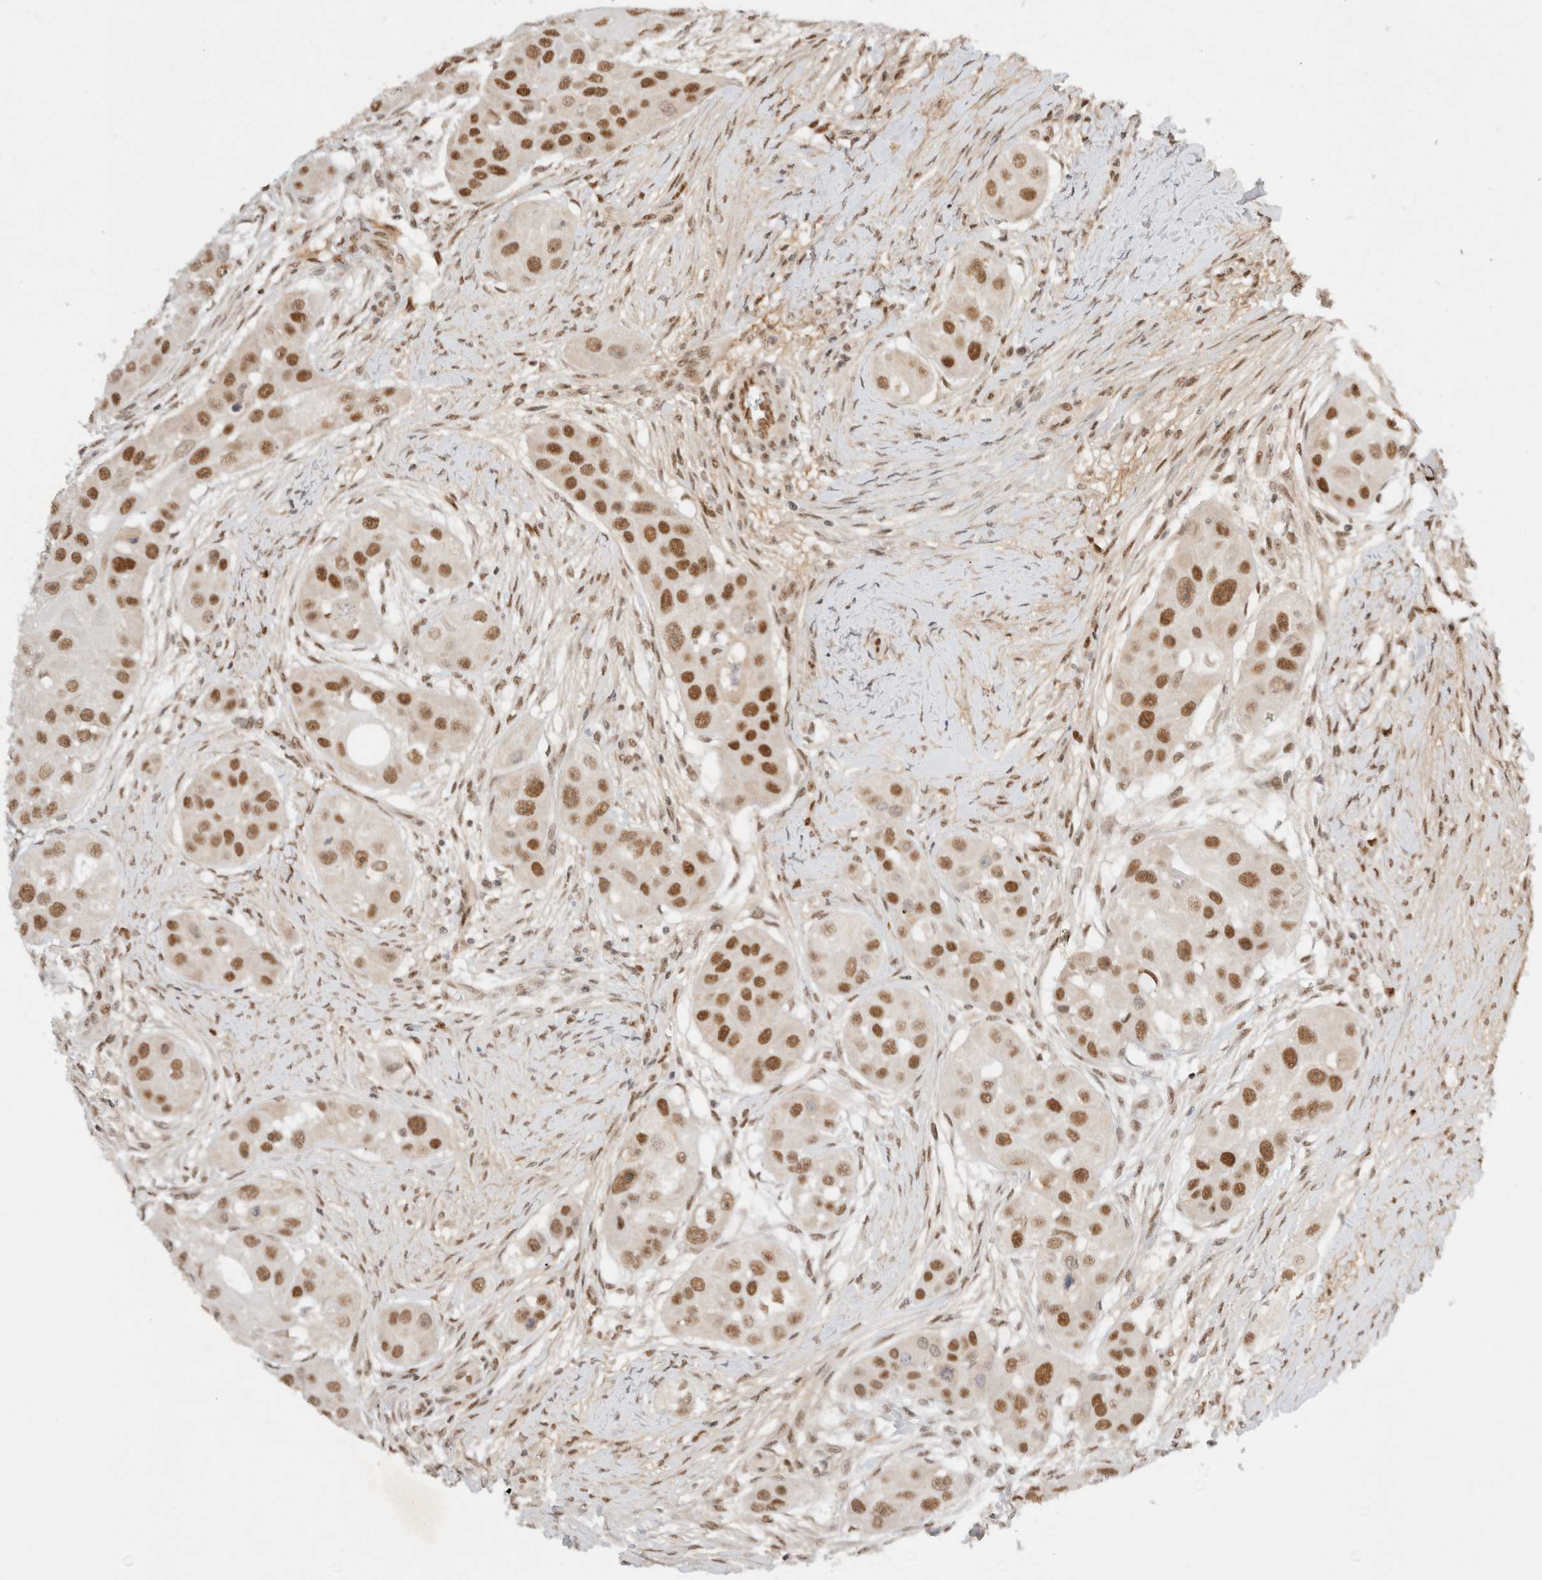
{"staining": {"intensity": "moderate", "quantity": ">75%", "location": "nuclear"}, "tissue": "head and neck cancer", "cell_type": "Tumor cells", "image_type": "cancer", "snomed": [{"axis": "morphology", "description": "Normal tissue, NOS"}, {"axis": "morphology", "description": "Squamous cell carcinoma, NOS"}, {"axis": "topography", "description": "Skeletal muscle"}, {"axis": "topography", "description": "Head-Neck"}], "caption": "Tumor cells reveal medium levels of moderate nuclear staining in about >75% of cells in squamous cell carcinoma (head and neck). (Stains: DAB (3,3'-diaminobenzidine) in brown, nuclei in blue, Microscopy: brightfield microscopy at high magnification).", "gene": "GTF2I", "patient": {"sex": "male", "age": 51}}